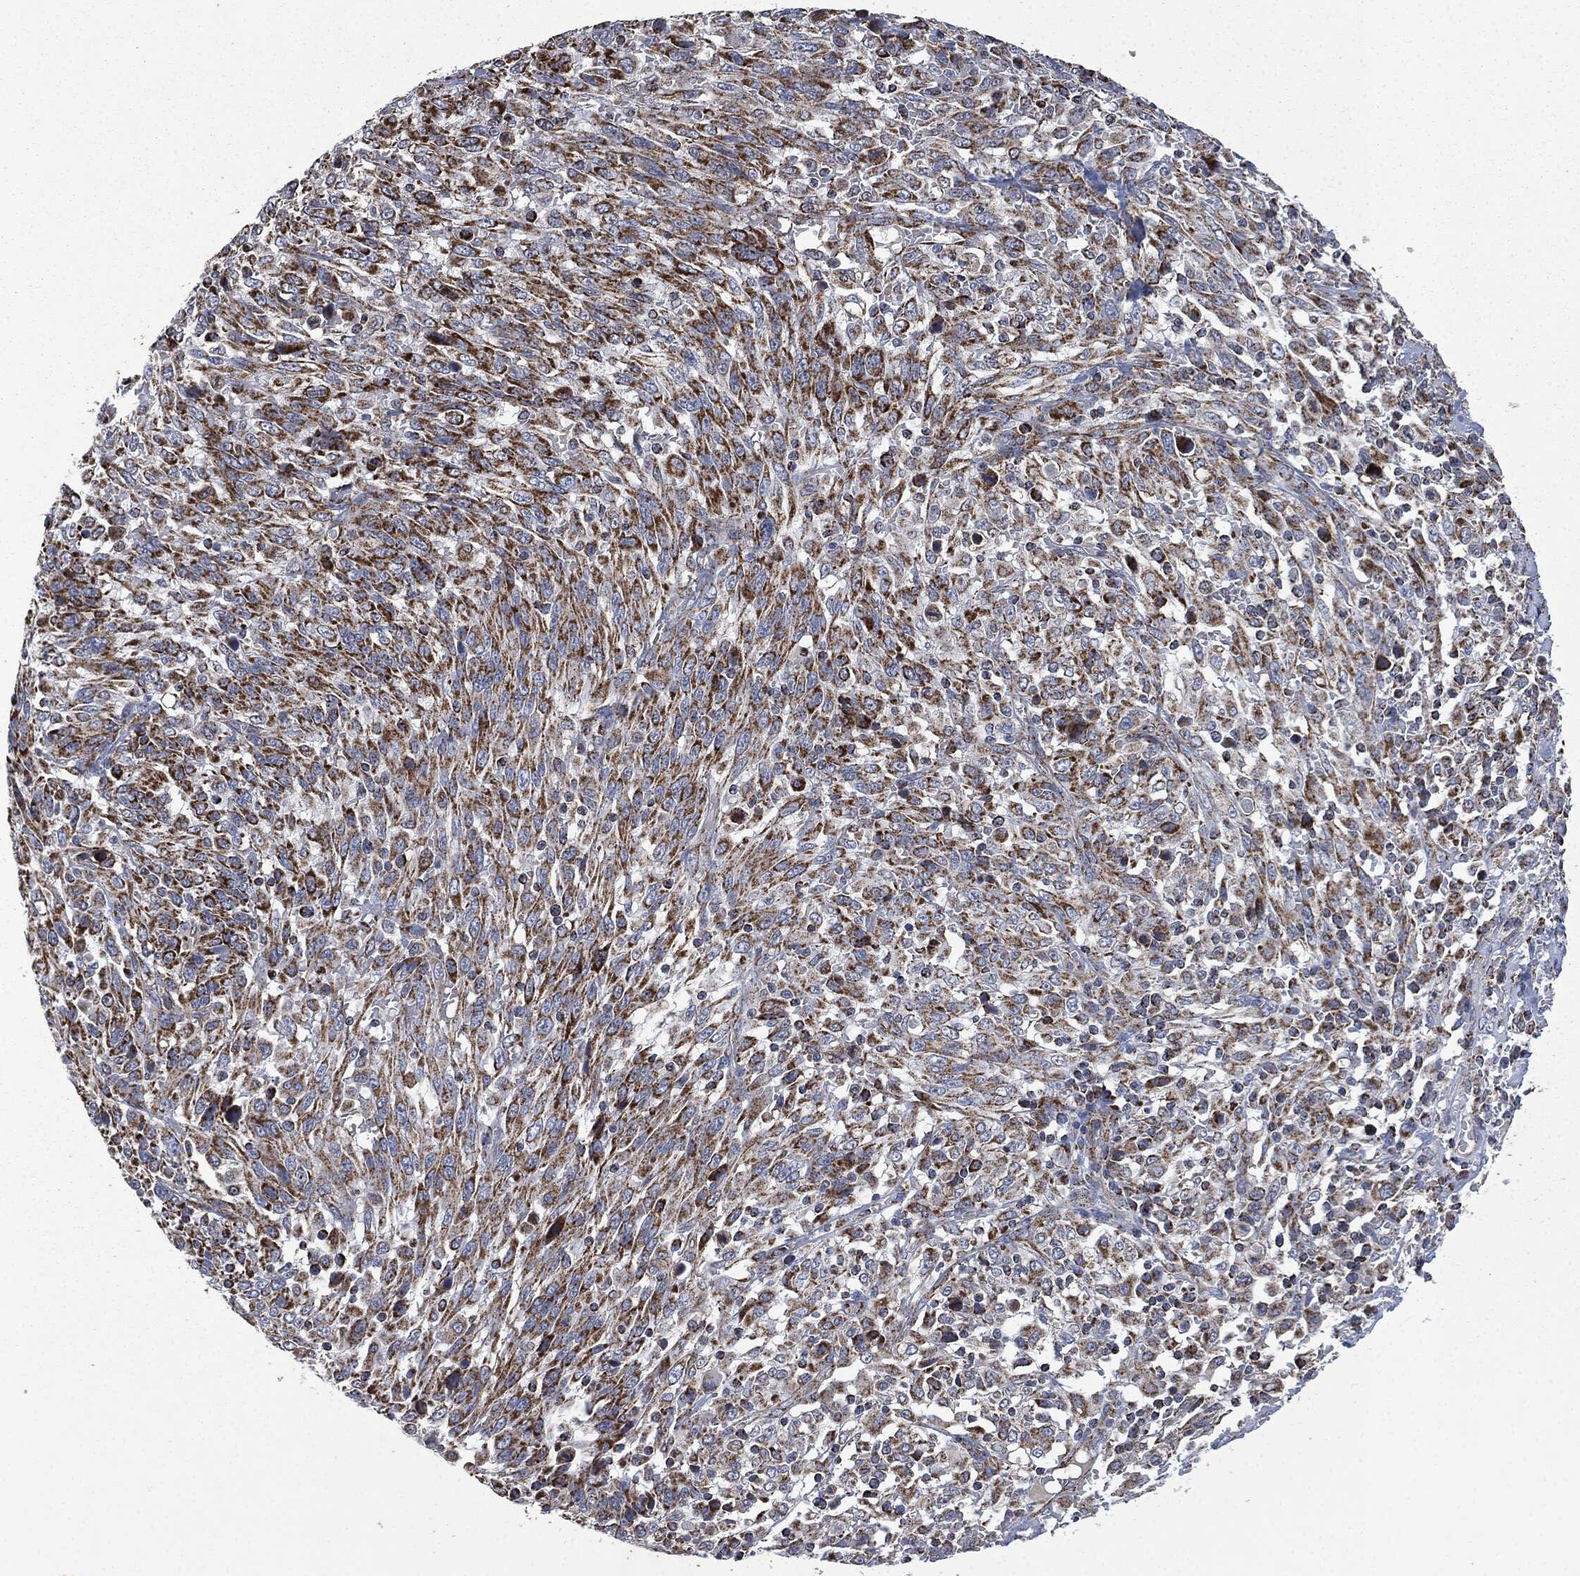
{"staining": {"intensity": "strong", "quantity": ">75%", "location": "cytoplasmic/membranous"}, "tissue": "melanoma", "cell_type": "Tumor cells", "image_type": "cancer", "snomed": [{"axis": "morphology", "description": "Malignant melanoma, NOS"}, {"axis": "topography", "description": "Skin"}], "caption": "Approximately >75% of tumor cells in melanoma reveal strong cytoplasmic/membranous protein staining as visualized by brown immunohistochemical staining.", "gene": "RYK", "patient": {"sex": "female", "age": 91}}